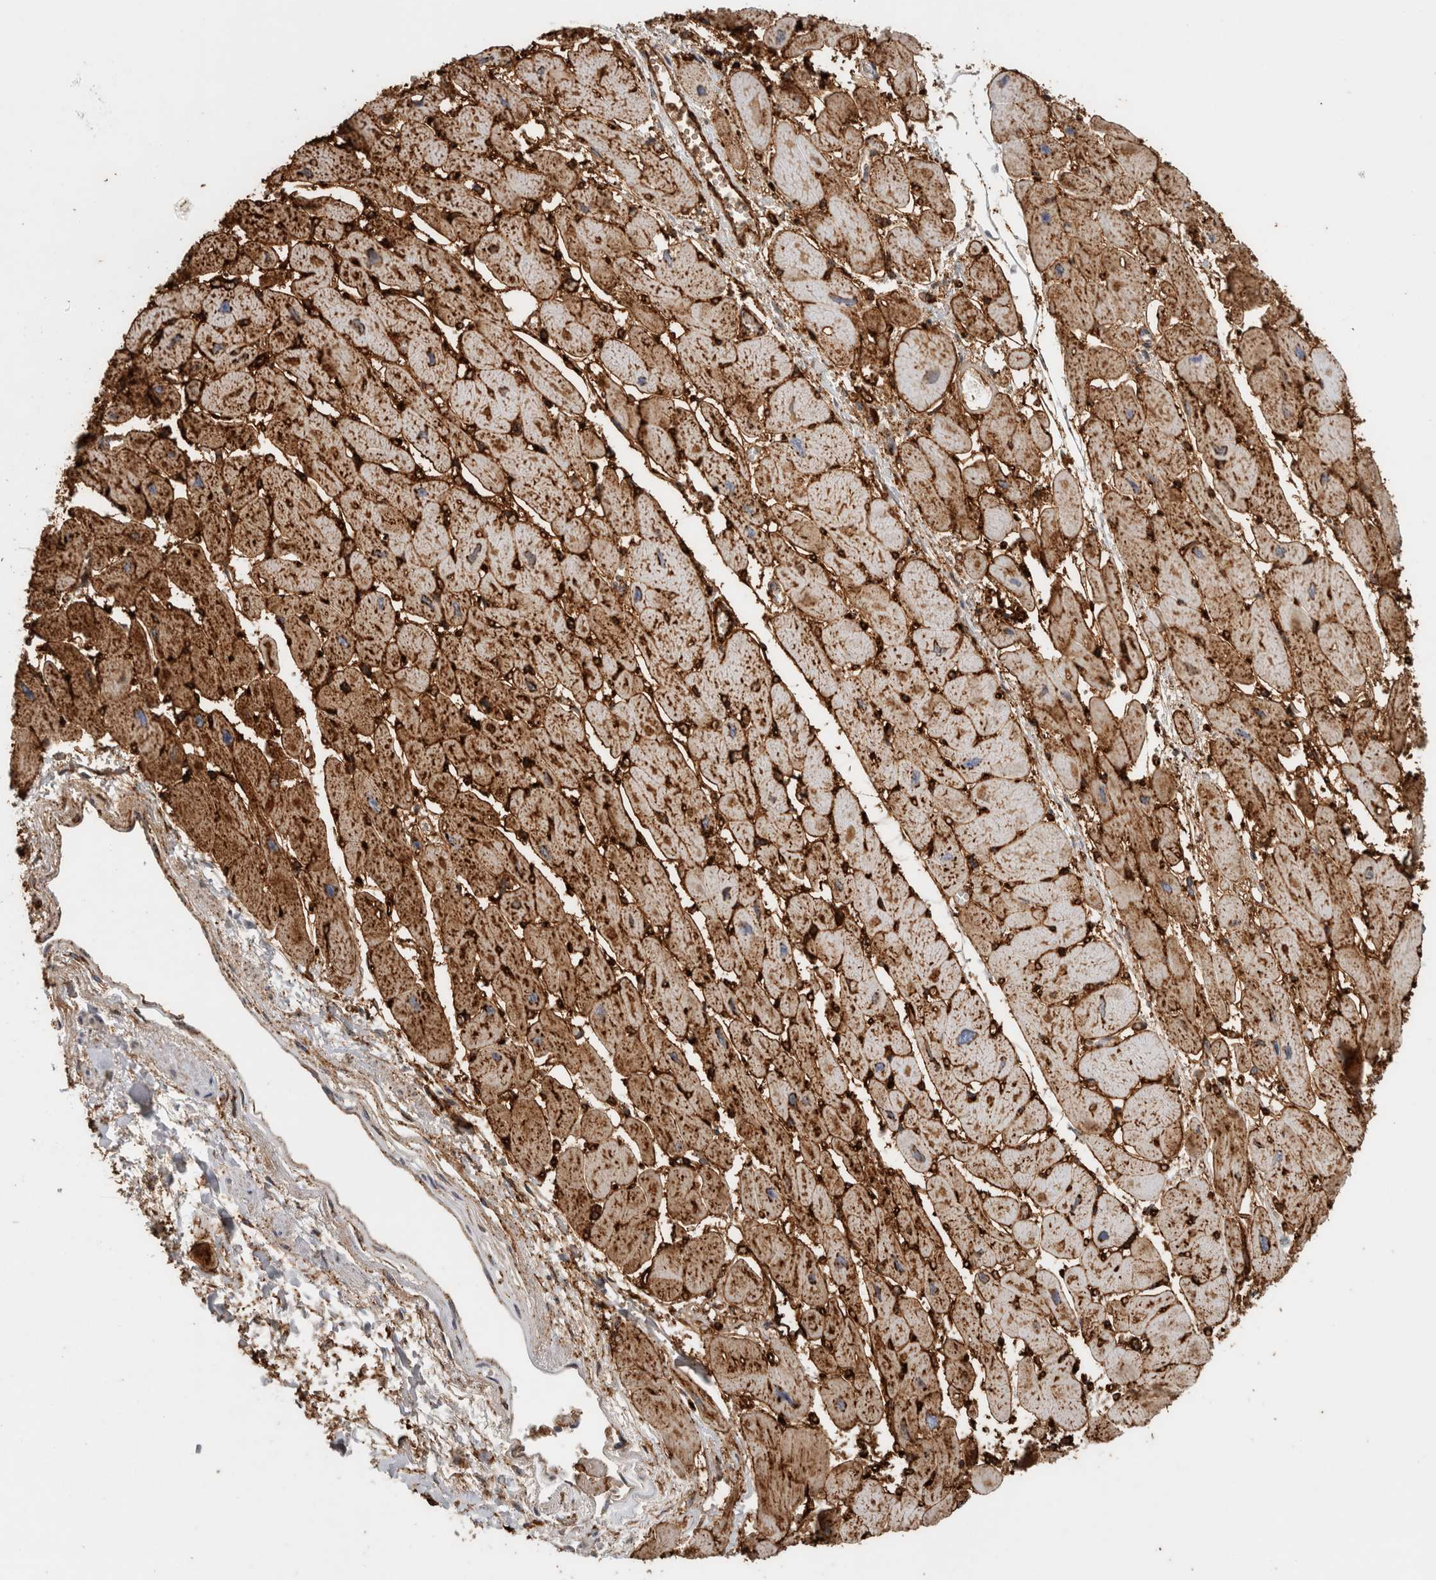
{"staining": {"intensity": "strong", "quantity": ">75%", "location": "cytoplasmic/membranous"}, "tissue": "heart muscle", "cell_type": "Cardiomyocytes", "image_type": "normal", "snomed": [{"axis": "morphology", "description": "Normal tissue, NOS"}, {"axis": "topography", "description": "Heart"}], "caption": "Immunohistochemical staining of unremarkable heart muscle shows strong cytoplasmic/membranous protein expression in about >75% of cardiomyocytes.", "gene": "CD36", "patient": {"sex": "female", "age": 54}}